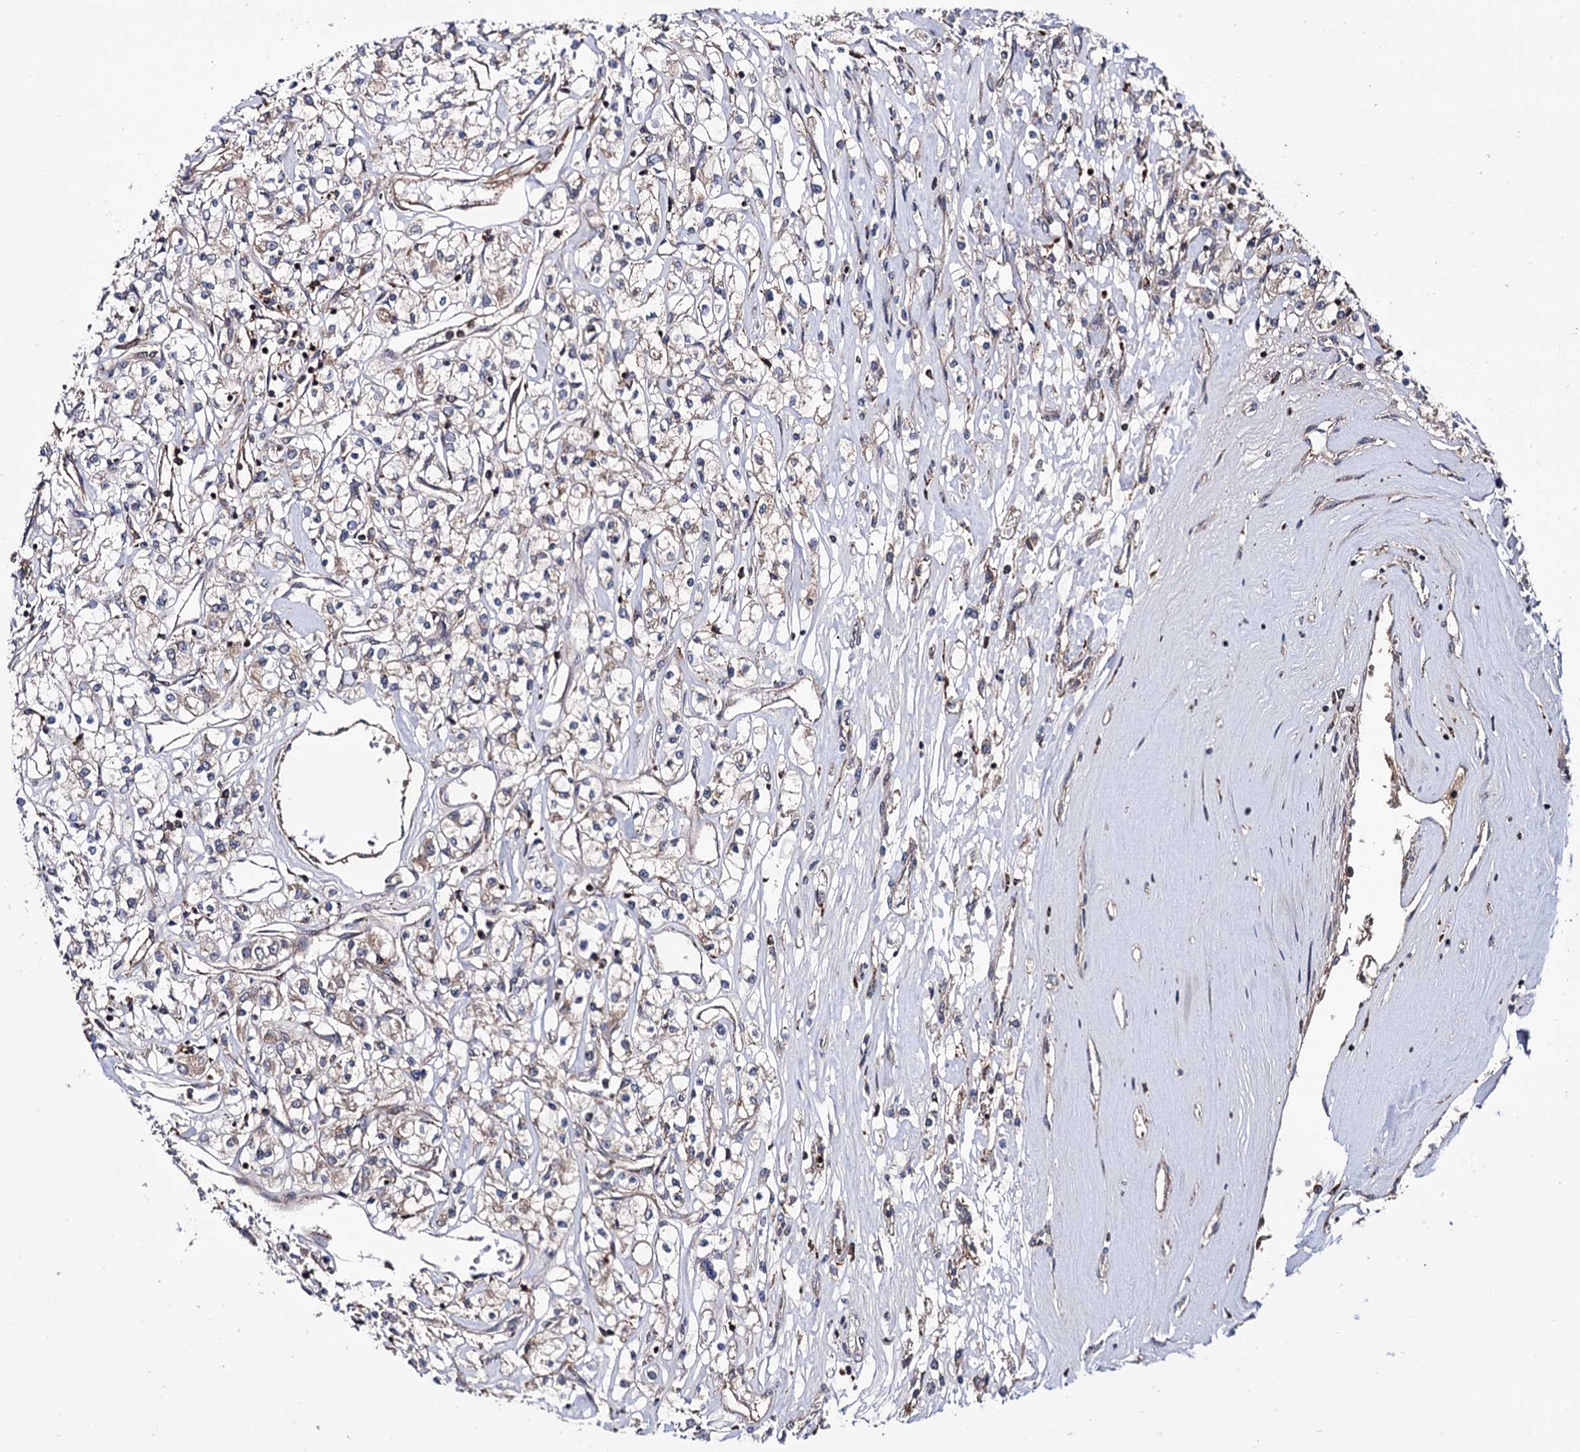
{"staining": {"intensity": "weak", "quantity": "25%-75%", "location": "cytoplasmic/membranous"}, "tissue": "renal cancer", "cell_type": "Tumor cells", "image_type": "cancer", "snomed": [{"axis": "morphology", "description": "Adenocarcinoma, NOS"}, {"axis": "topography", "description": "Kidney"}], "caption": "Immunohistochemistry image of human renal cancer stained for a protein (brown), which shows low levels of weak cytoplasmic/membranous positivity in approximately 25%-75% of tumor cells.", "gene": "MICAL2", "patient": {"sex": "female", "age": 59}}